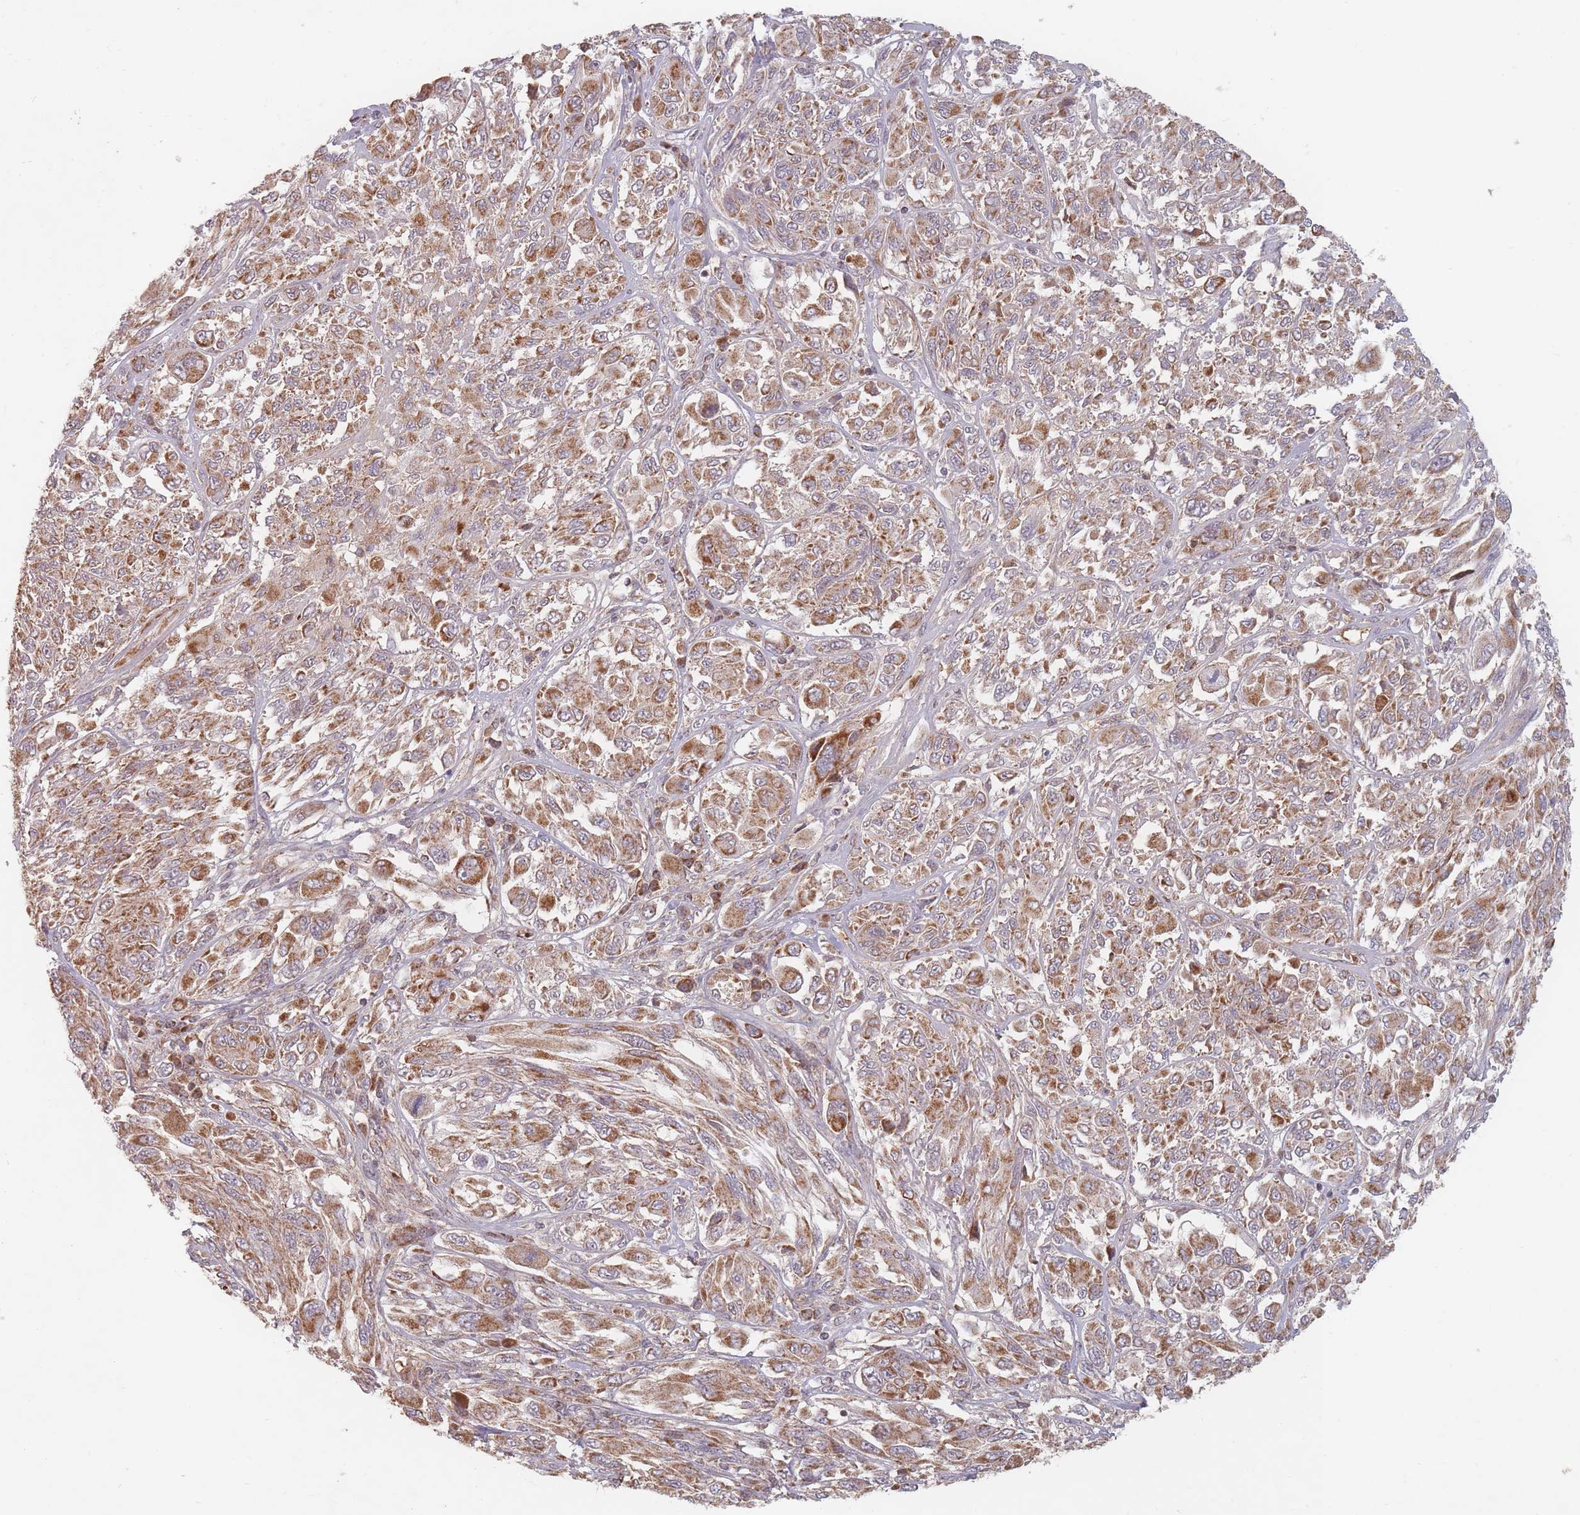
{"staining": {"intensity": "moderate", "quantity": ">75%", "location": "cytoplasmic/membranous"}, "tissue": "melanoma", "cell_type": "Tumor cells", "image_type": "cancer", "snomed": [{"axis": "morphology", "description": "Malignant melanoma, NOS"}, {"axis": "topography", "description": "Skin"}], "caption": "This image demonstrates malignant melanoma stained with immunohistochemistry to label a protein in brown. The cytoplasmic/membranous of tumor cells show moderate positivity for the protein. Nuclei are counter-stained blue.", "gene": "OR2M4", "patient": {"sex": "female", "age": 91}}